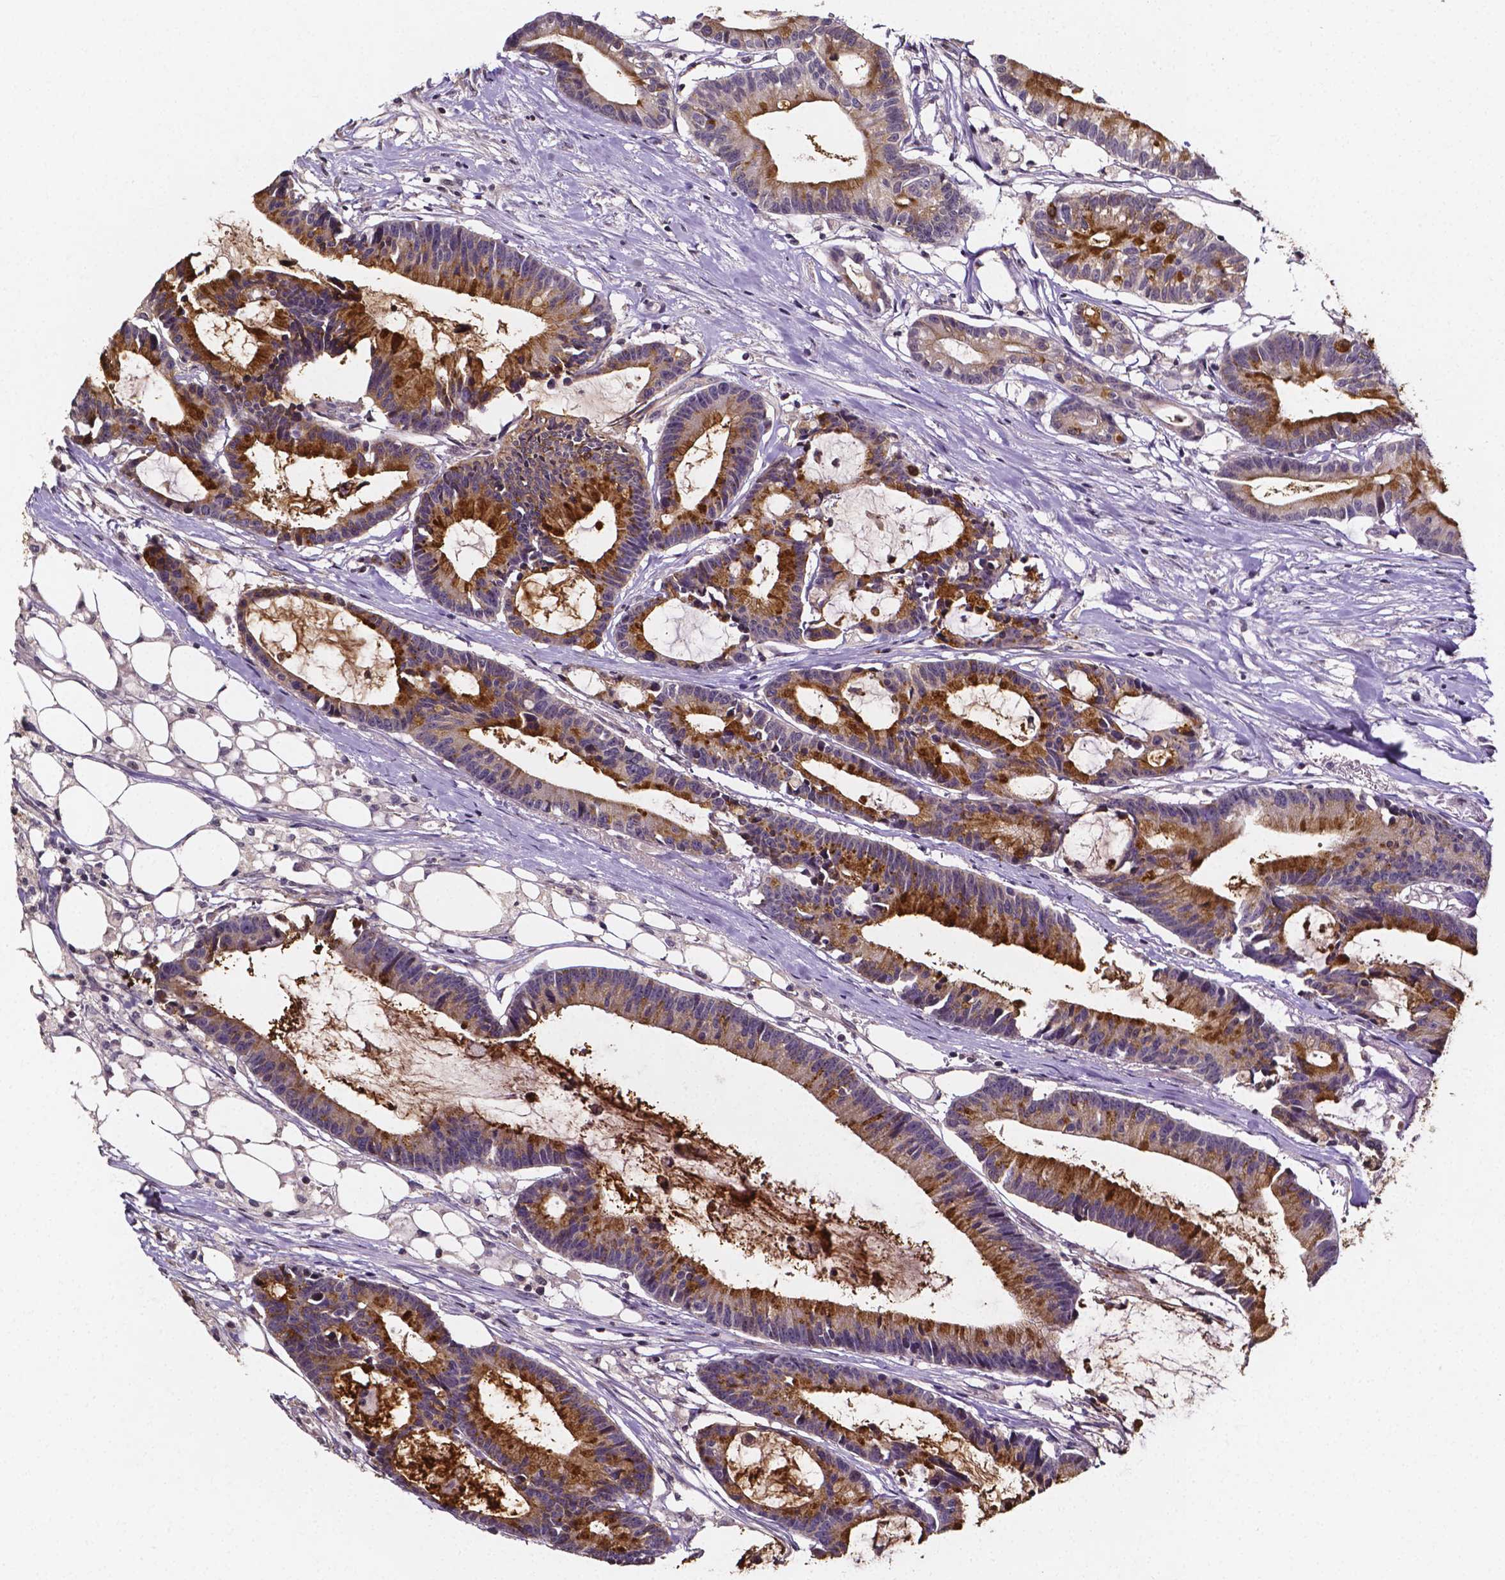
{"staining": {"intensity": "strong", "quantity": "25%-75%", "location": "cytoplasmic/membranous"}, "tissue": "colorectal cancer", "cell_type": "Tumor cells", "image_type": "cancer", "snomed": [{"axis": "morphology", "description": "Adenocarcinoma, NOS"}, {"axis": "topography", "description": "Colon"}], "caption": "Colorectal cancer stained for a protein (brown) exhibits strong cytoplasmic/membranous positive positivity in approximately 25%-75% of tumor cells.", "gene": "NRGN", "patient": {"sex": "female", "age": 78}}